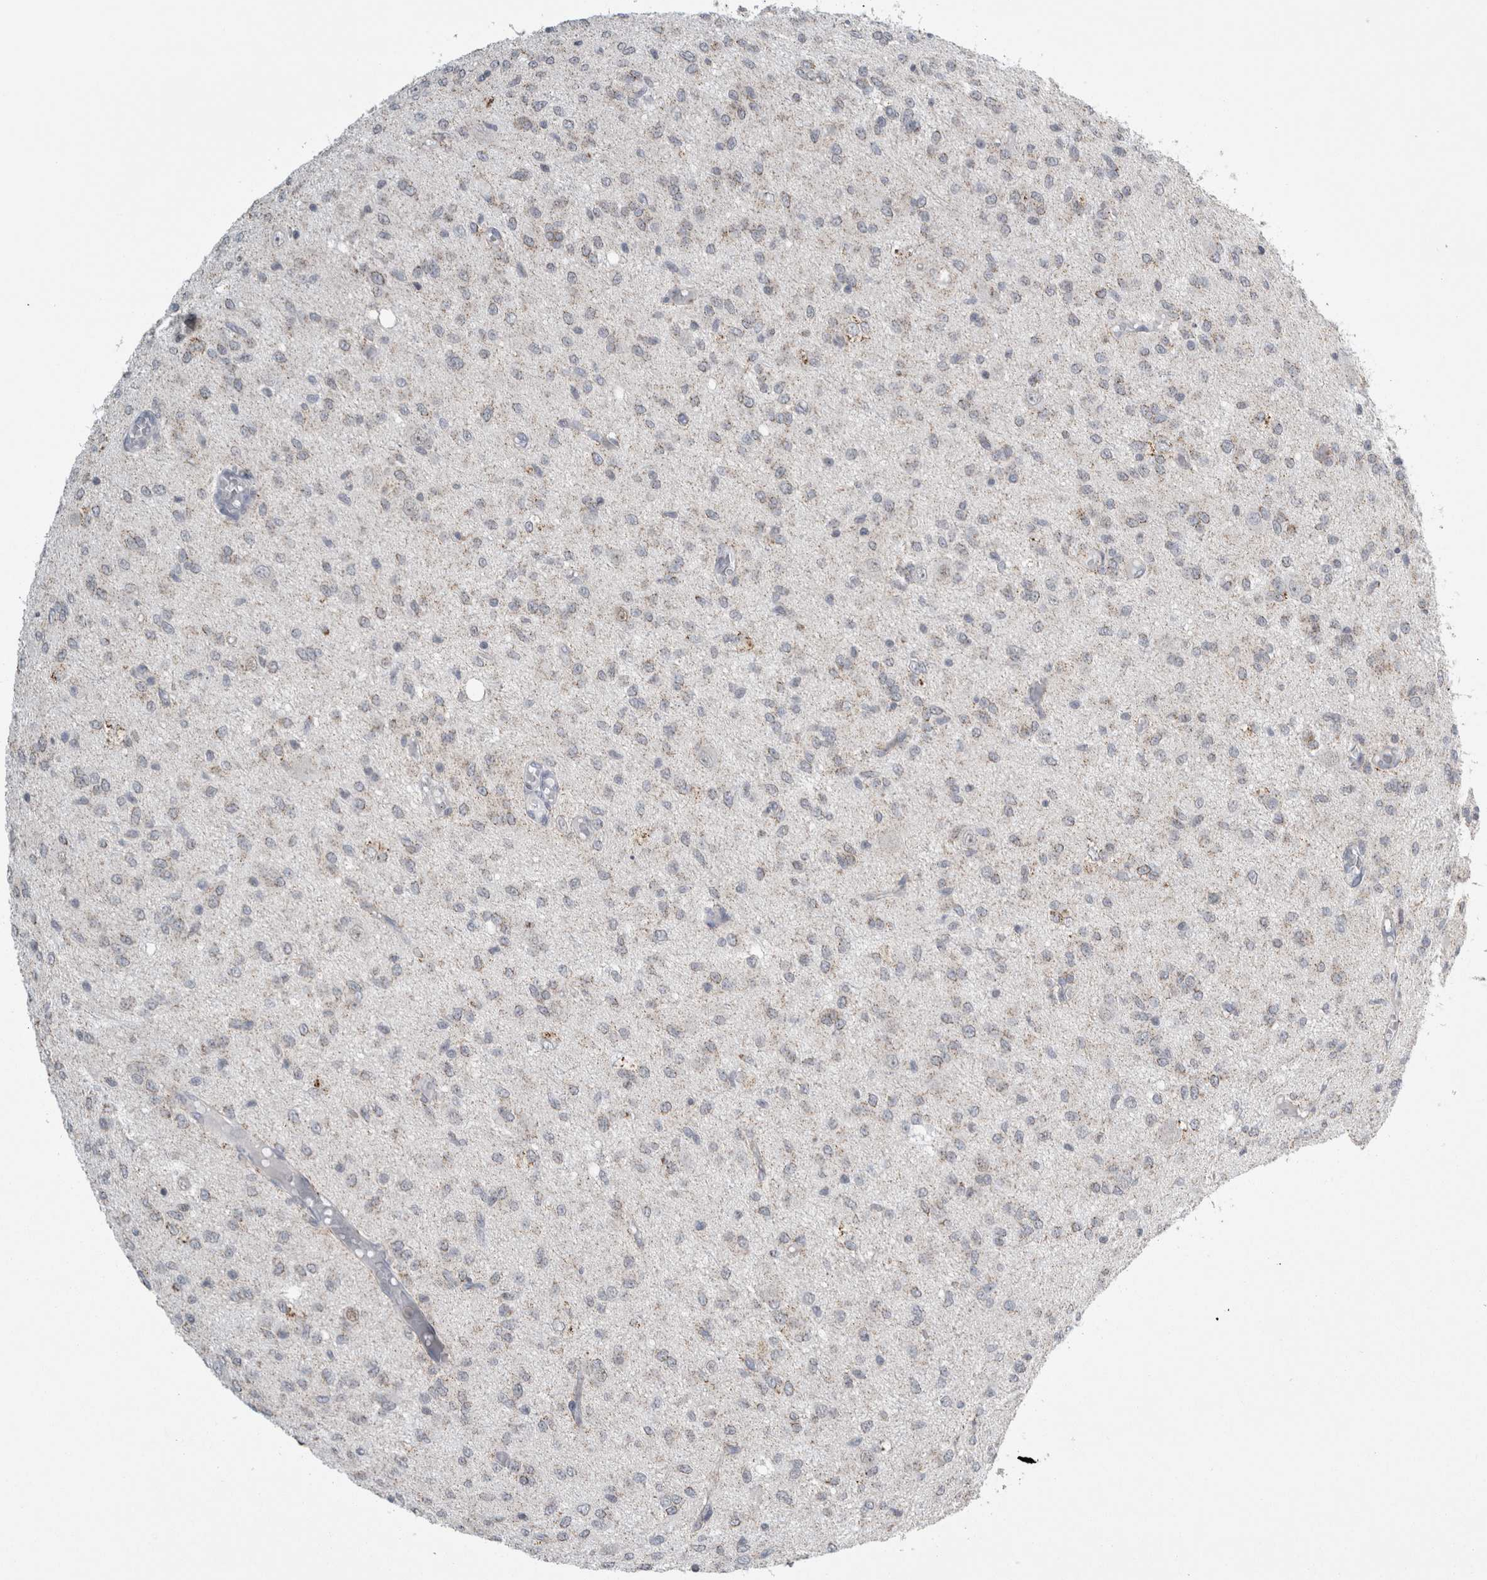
{"staining": {"intensity": "weak", "quantity": ">75%", "location": "cytoplasmic/membranous"}, "tissue": "glioma", "cell_type": "Tumor cells", "image_type": "cancer", "snomed": [{"axis": "morphology", "description": "Glioma, malignant, High grade"}, {"axis": "topography", "description": "Brain"}], "caption": "This image shows immunohistochemistry staining of human malignant glioma (high-grade), with low weak cytoplasmic/membranous positivity in approximately >75% of tumor cells.", "gene": "PLIN1", "patient": {"sex": "female", "age": 59}}